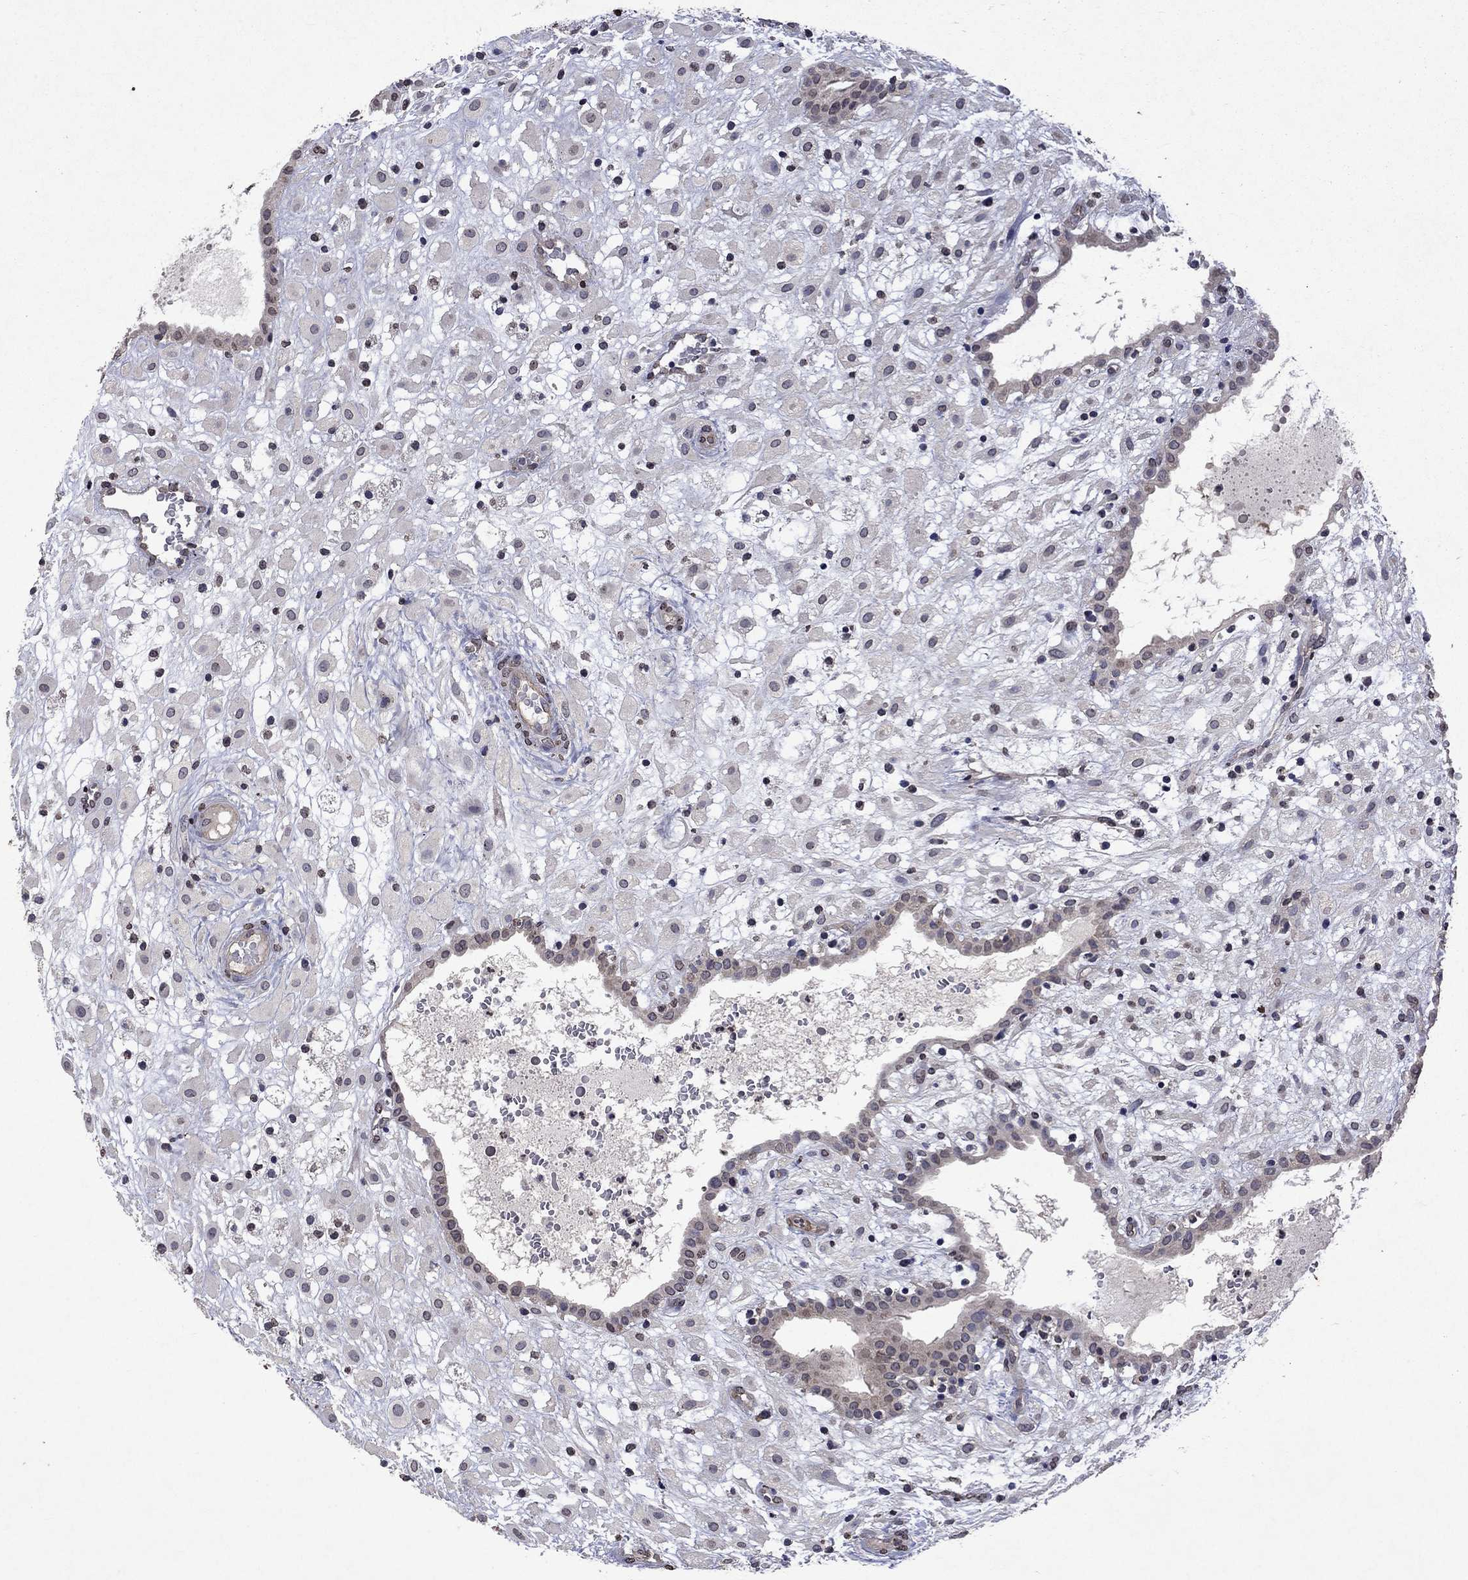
{"staining": {"intensity": "strong", "quantity": "<25%", "location": "nuclear"}, "tissue": "placenta", "cell_type": "Decidual cells", "image_type": "normal", "snomed": [{"axis": "morphology", "description": "Normal tissue, NOS"}, {"axis": "topography", "description": "Placenta"}], "caption": "Protein expression analysis of normal human placenta reveals strong nuclear staining in about <25% of decidual cells.", "gene": "TTC38", "patient": {"sex": "female", "age": 24}}